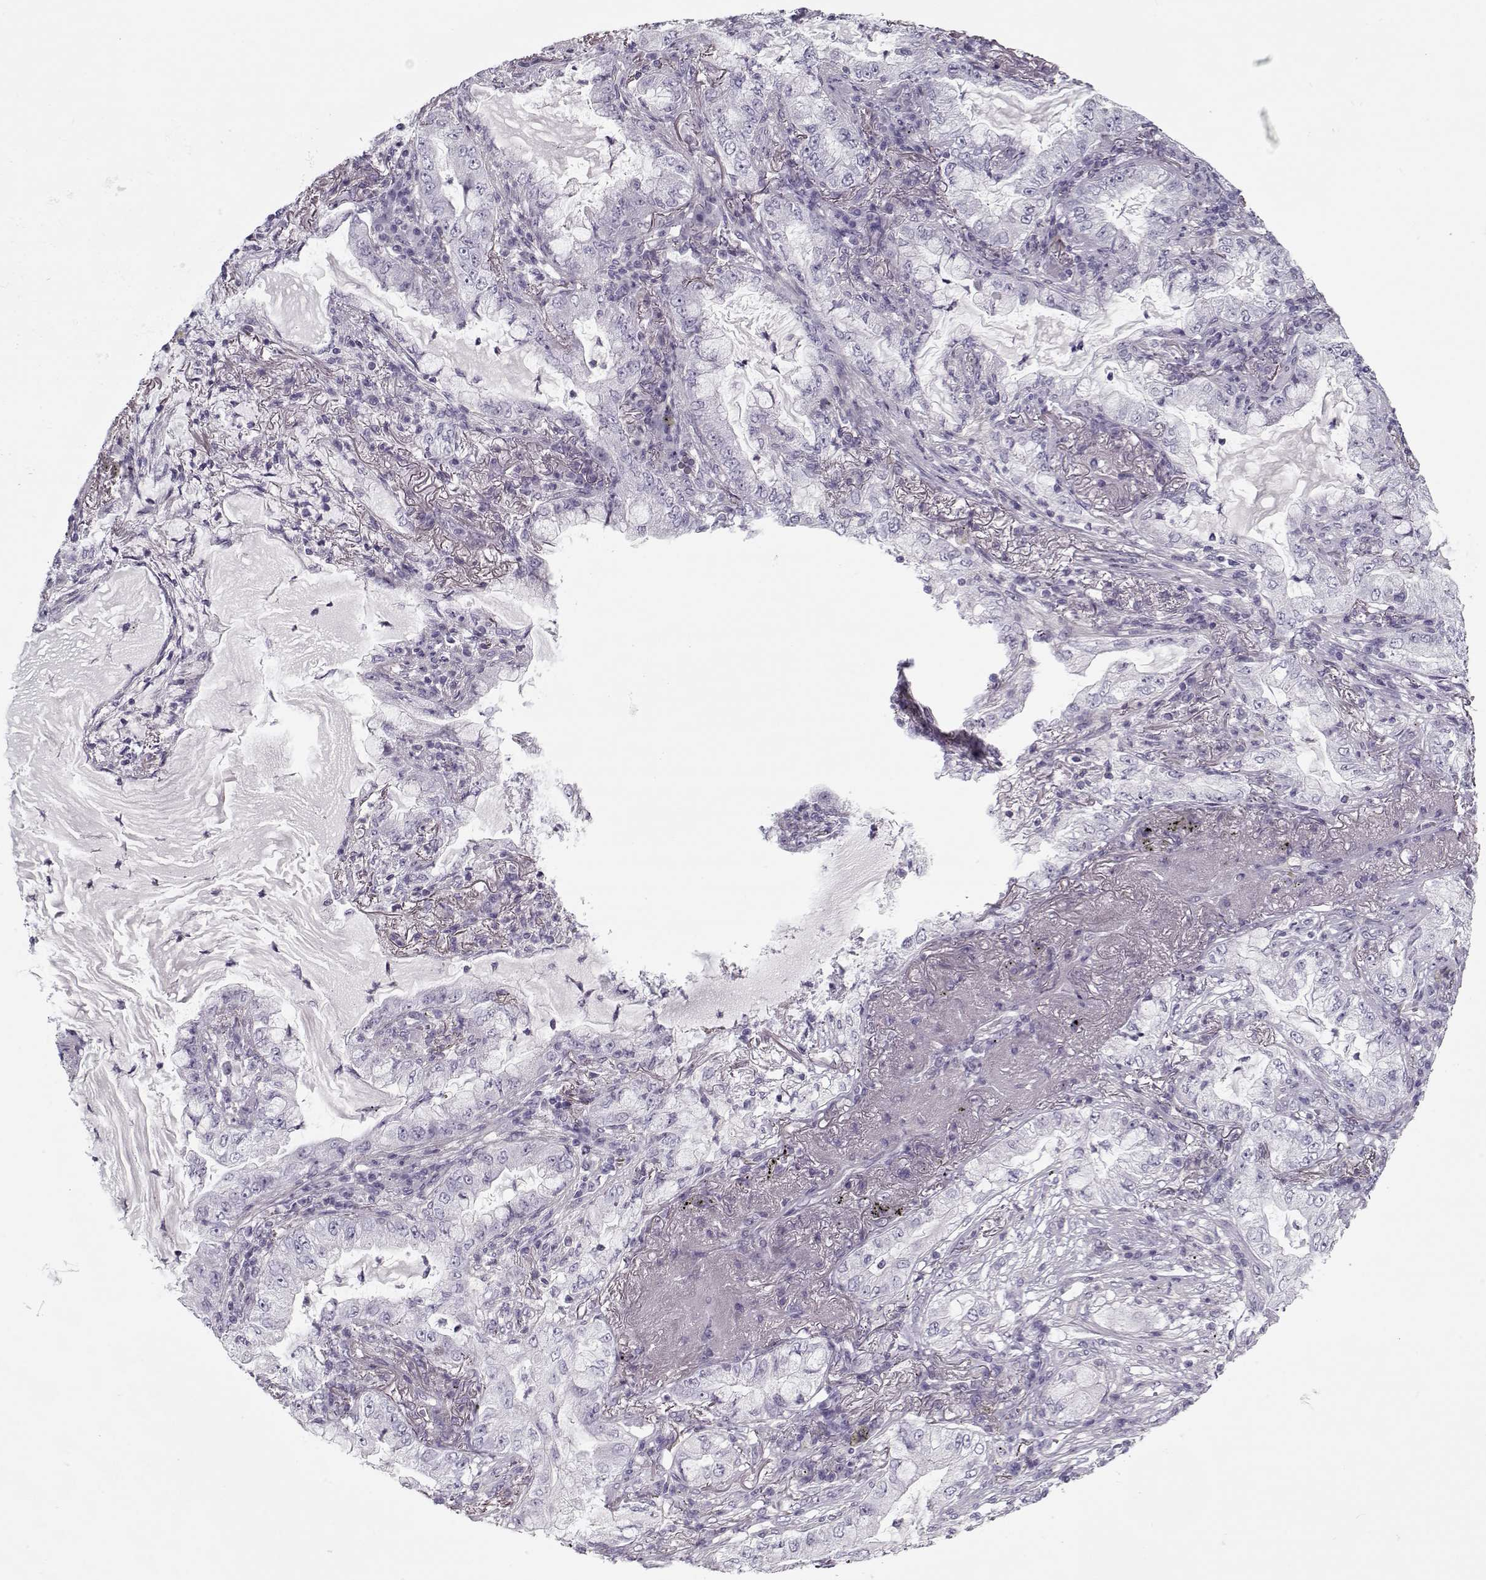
{"staining": {"intensity": "negative", "quantity": "none", "location": "none"}, "tissue": "lung cancer", "cell_type": "Tumor cells", "image_type": "cancer", "snomed": [{"axis": "morphology", "description": "Adenocarcinoma, NOS"}, {"axis": "topography", "description": "Lung"}], "caption": "This is a photomicrograph of IHC staining of lung cancer (adenocarcinoma), which shows no staining in tumor cells. (Brightfield microscopy of DAB (3,3'-diaminobenzidine) immunohistochemistry (IHC) at high magnification).", "gene": "CCDC136", "patient": {"sex": "female", "age": 73}}